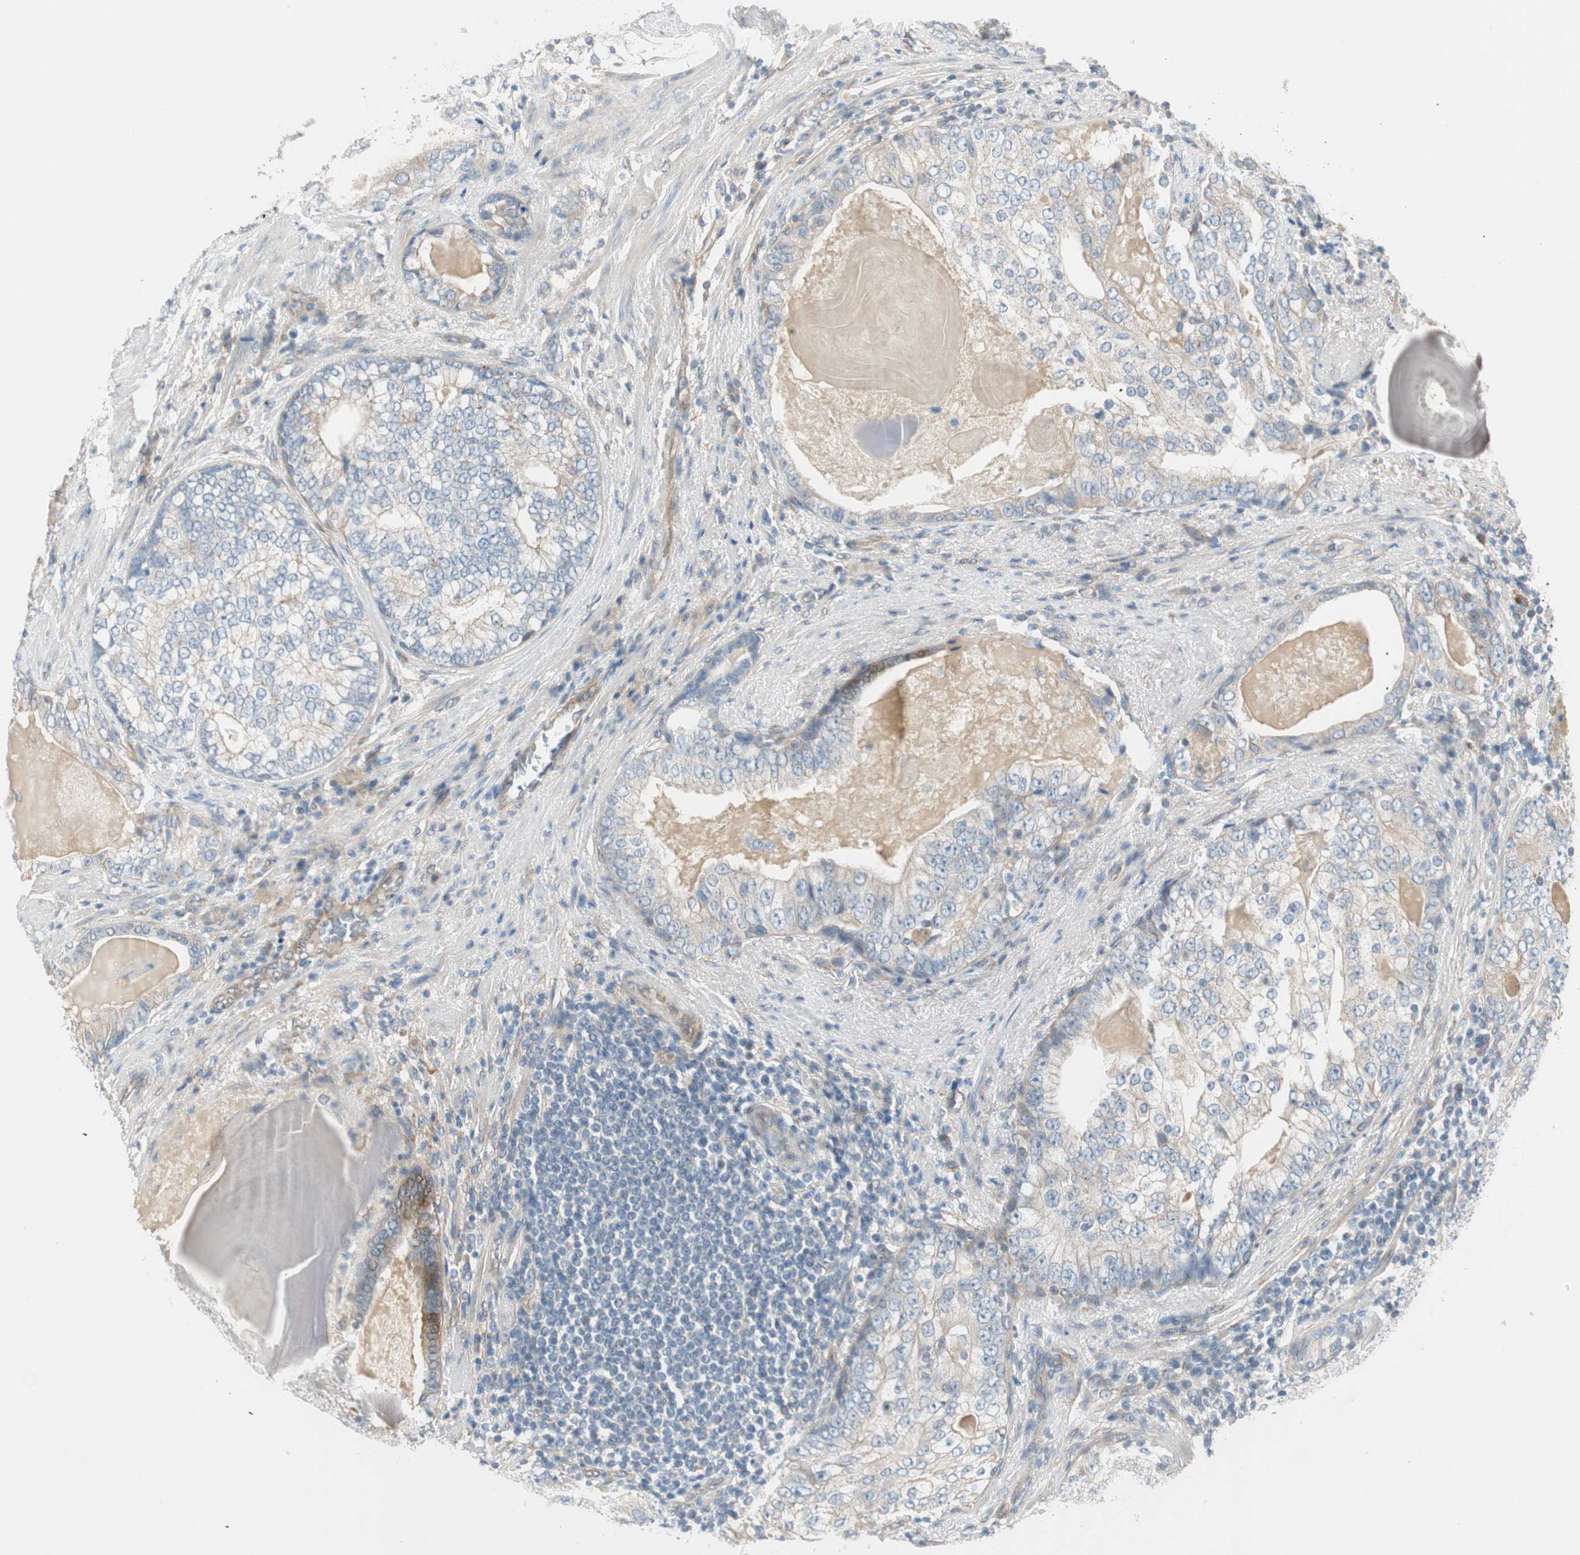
{"staining": {"intensity": "weak", "quantity": "<25%", "location": "cytoplasmic/membranous"}, "tissue": "prostate cancer", "cell_type": "Tumor cells", "image_type": "cancer", "snomed": [{"axis": "morphology", "description": "Adenocarcinoma, High grade"}, {"axis": "topography", "description": "Prostate"}], "caption": "IHC micrograph of neoplastic tissue: prostate cancer (adenocarcinoma (high-grade)) stained with DAB demonstrates no significant protein staining in tumor cells. Nuclei are stained in blue.", "gene": "CDK3", "patient": {"sex": "male", "age": 66}}